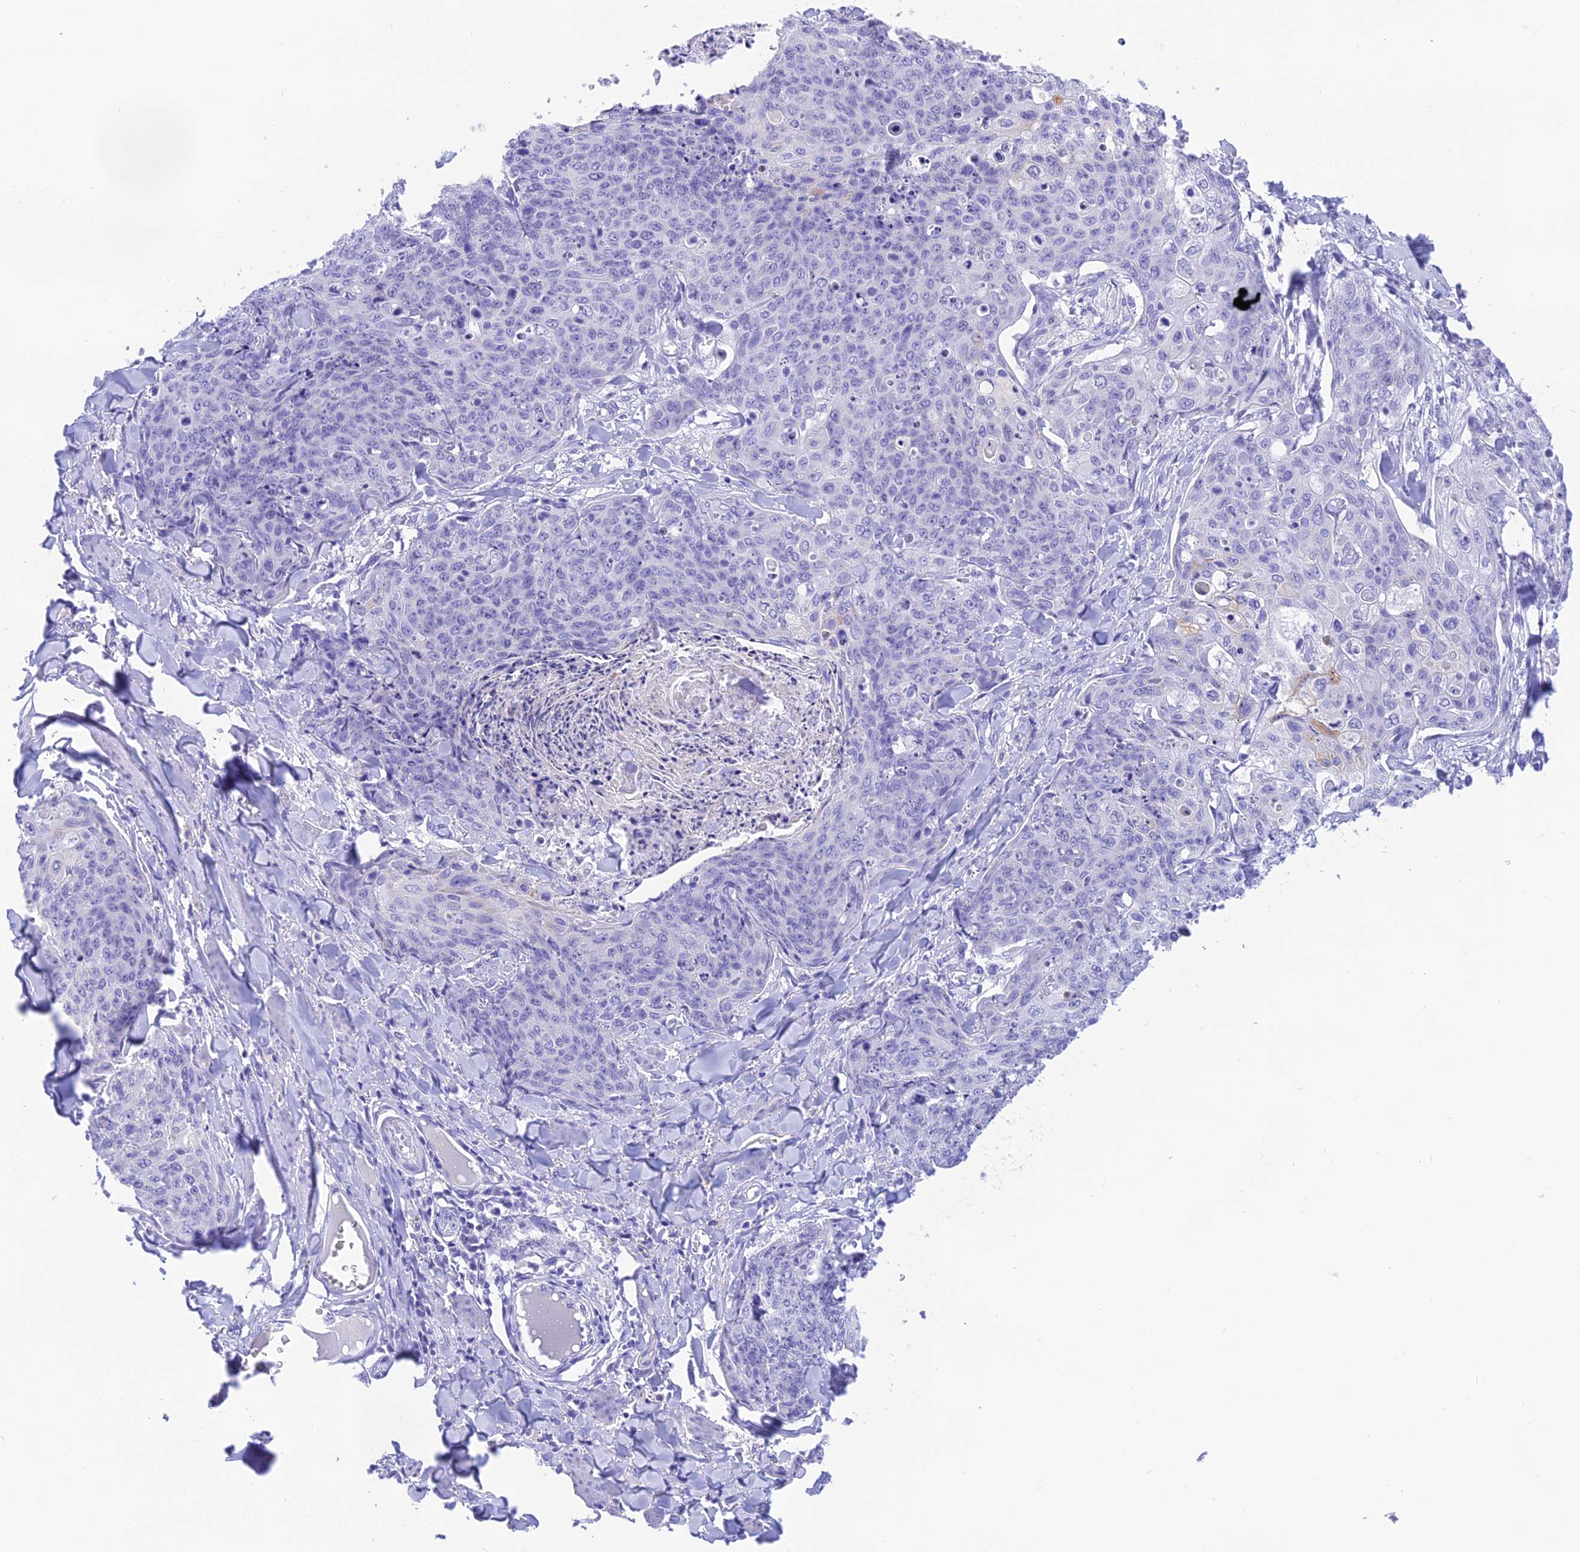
{"staining": {"intensity": "negative", "quantity": "none", "location": "none"}, "tissue": "skin cancer", "cell_type": "Tumor cells", "image_type": "cancer", "snomed": [{"axis": "morphology", "description": "Squamous cell carcinoma, NOS"}, {"axis": "topography", "description": "Skin"}, {"axis": "topography", "description": "Vulva"}], "caption": "The micrograph shows no staining of tumor cells in skin cancer (squamous cell carcinoma).", "gene": "KDELR3", "patient": {"sex": "female", "age": 85}}